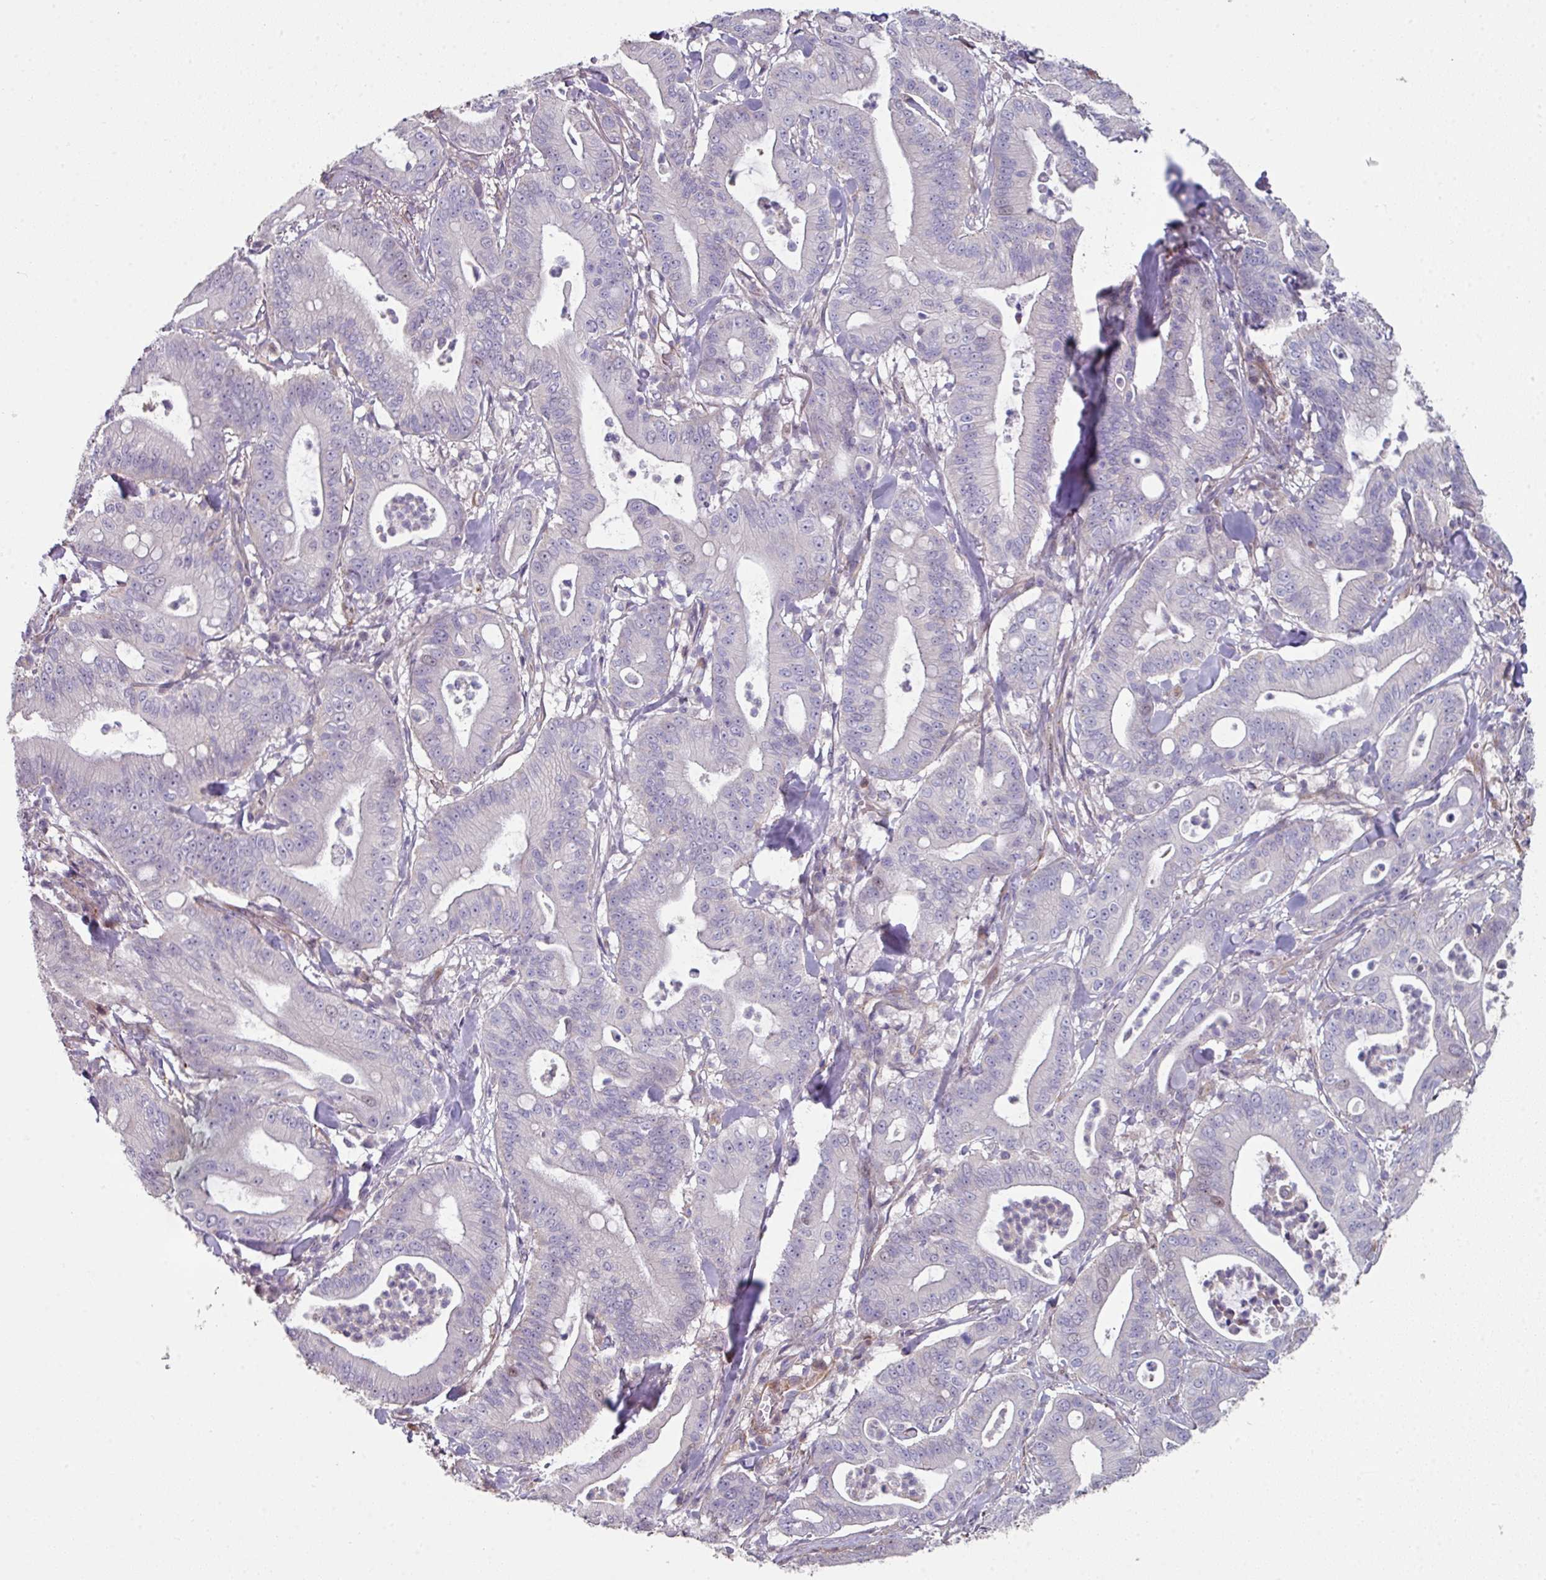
{"staining": {"intensity": "negative", "quantity": "none", "location": "none"}, "tissue": "pancreatic cancer", "cell_type": "Tumor cells", "image_type": "cancer", "snomed": [{"axis": "morphology", "description": "Adenocarcinoma, NOS"}, {"axis": "topography", "description": "Pancreas"}], "caption": "Immunohistochemical staining of human adenocarcinoma (pancreatic) exhibits no significant positivity in tumor cells.", "gene": "ANO9", "patient": {"sex": "male", "age": 71}}